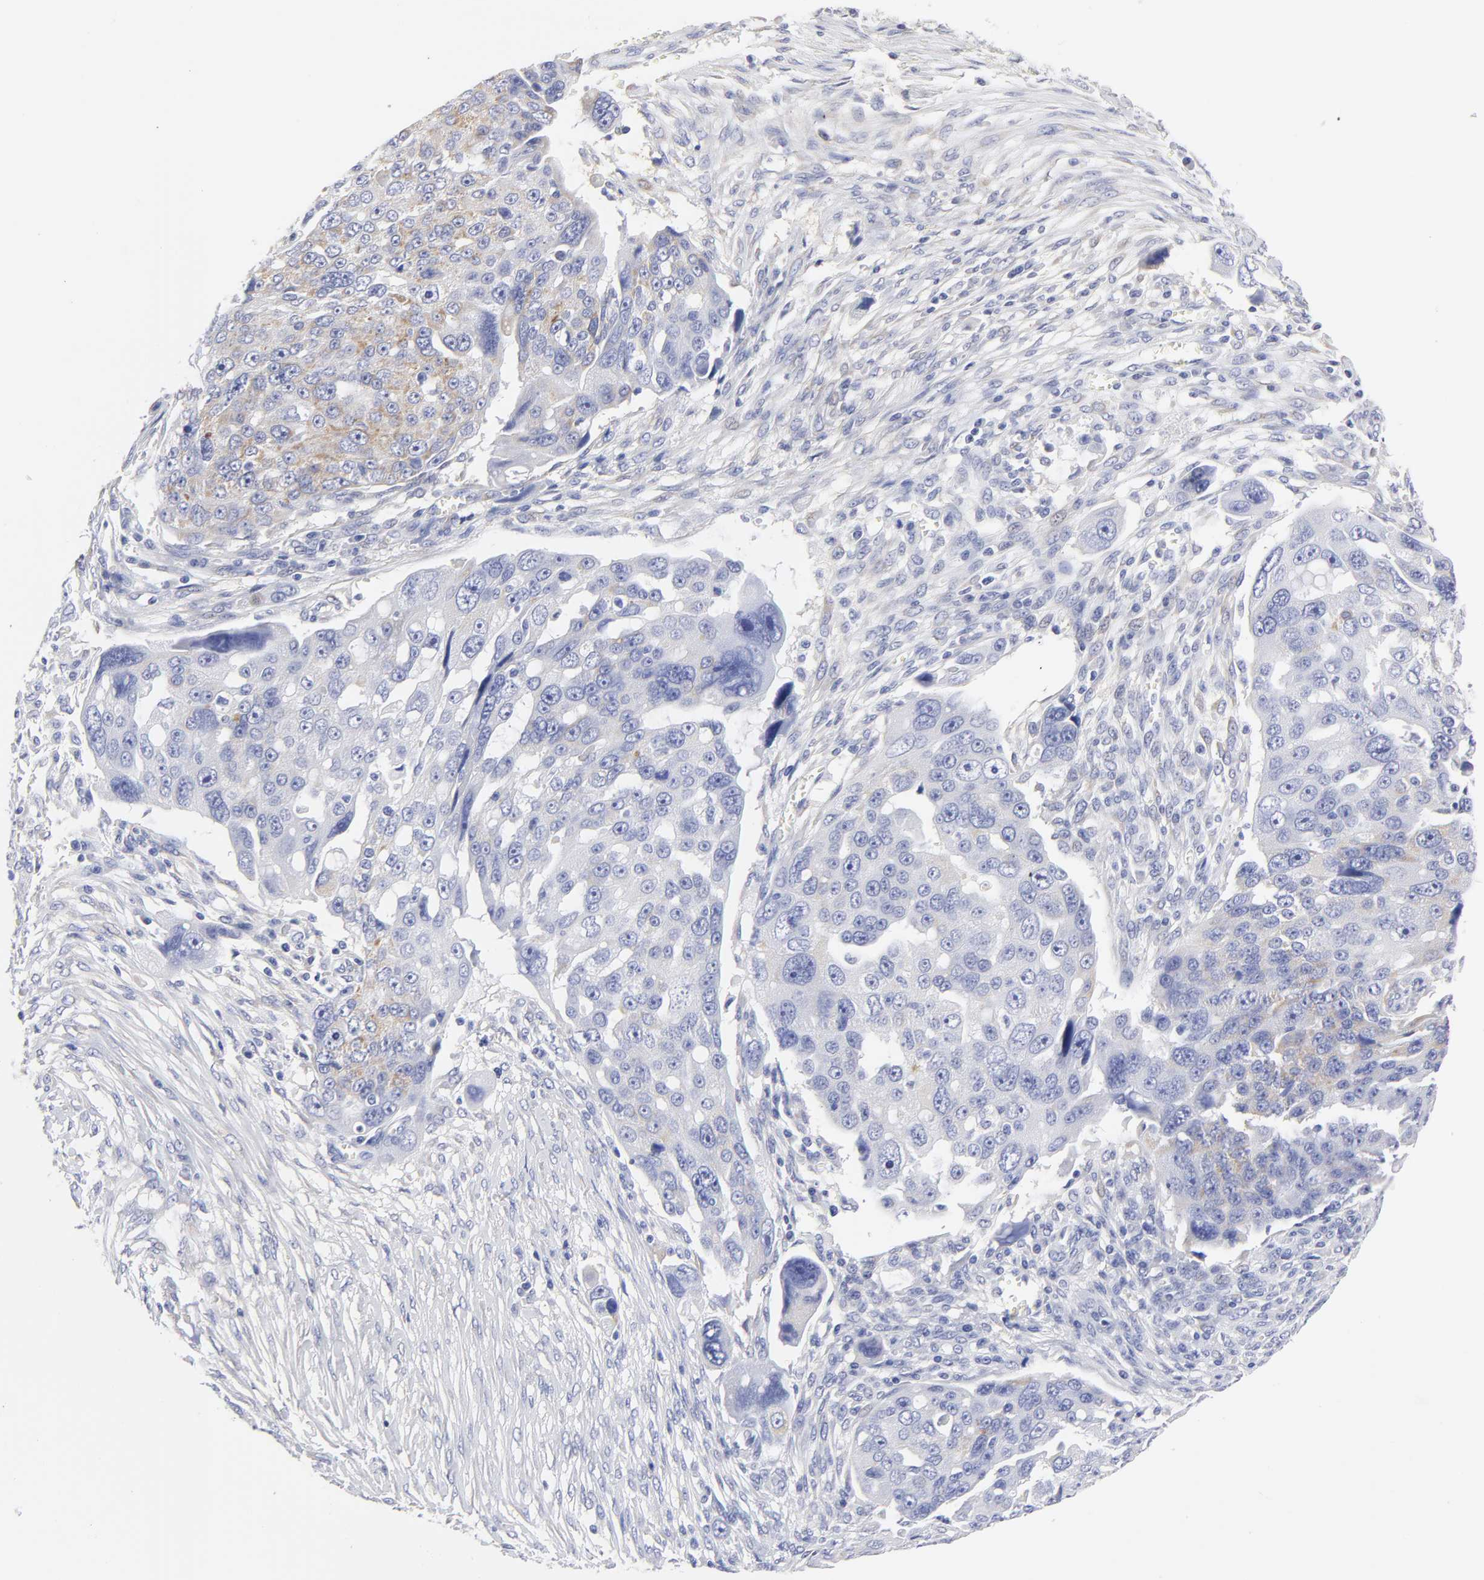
{"staining": {"intensity": "weak", "quantity": "<25%", "location": "cytoplasmic/membranous"}, "tissue": "ovarian cancer", "cell_type": "Tumor cells", "image_type": "cancer", "snomed": [{"axis": "morphology", "description": "Carcinoma, endometroid"}, {"axis": "topography", "description": "Ovary"}], "caption": "Protein analysis of endometroid carcinoma (ovarian) reveals no significant positivity in tumor cells. (DAB immunohistochemistry (IHC) visualized using brightfield microscopy, high magnification).", "gene": "DUSP9", "patient": {"sex": "female", "age": 75}}